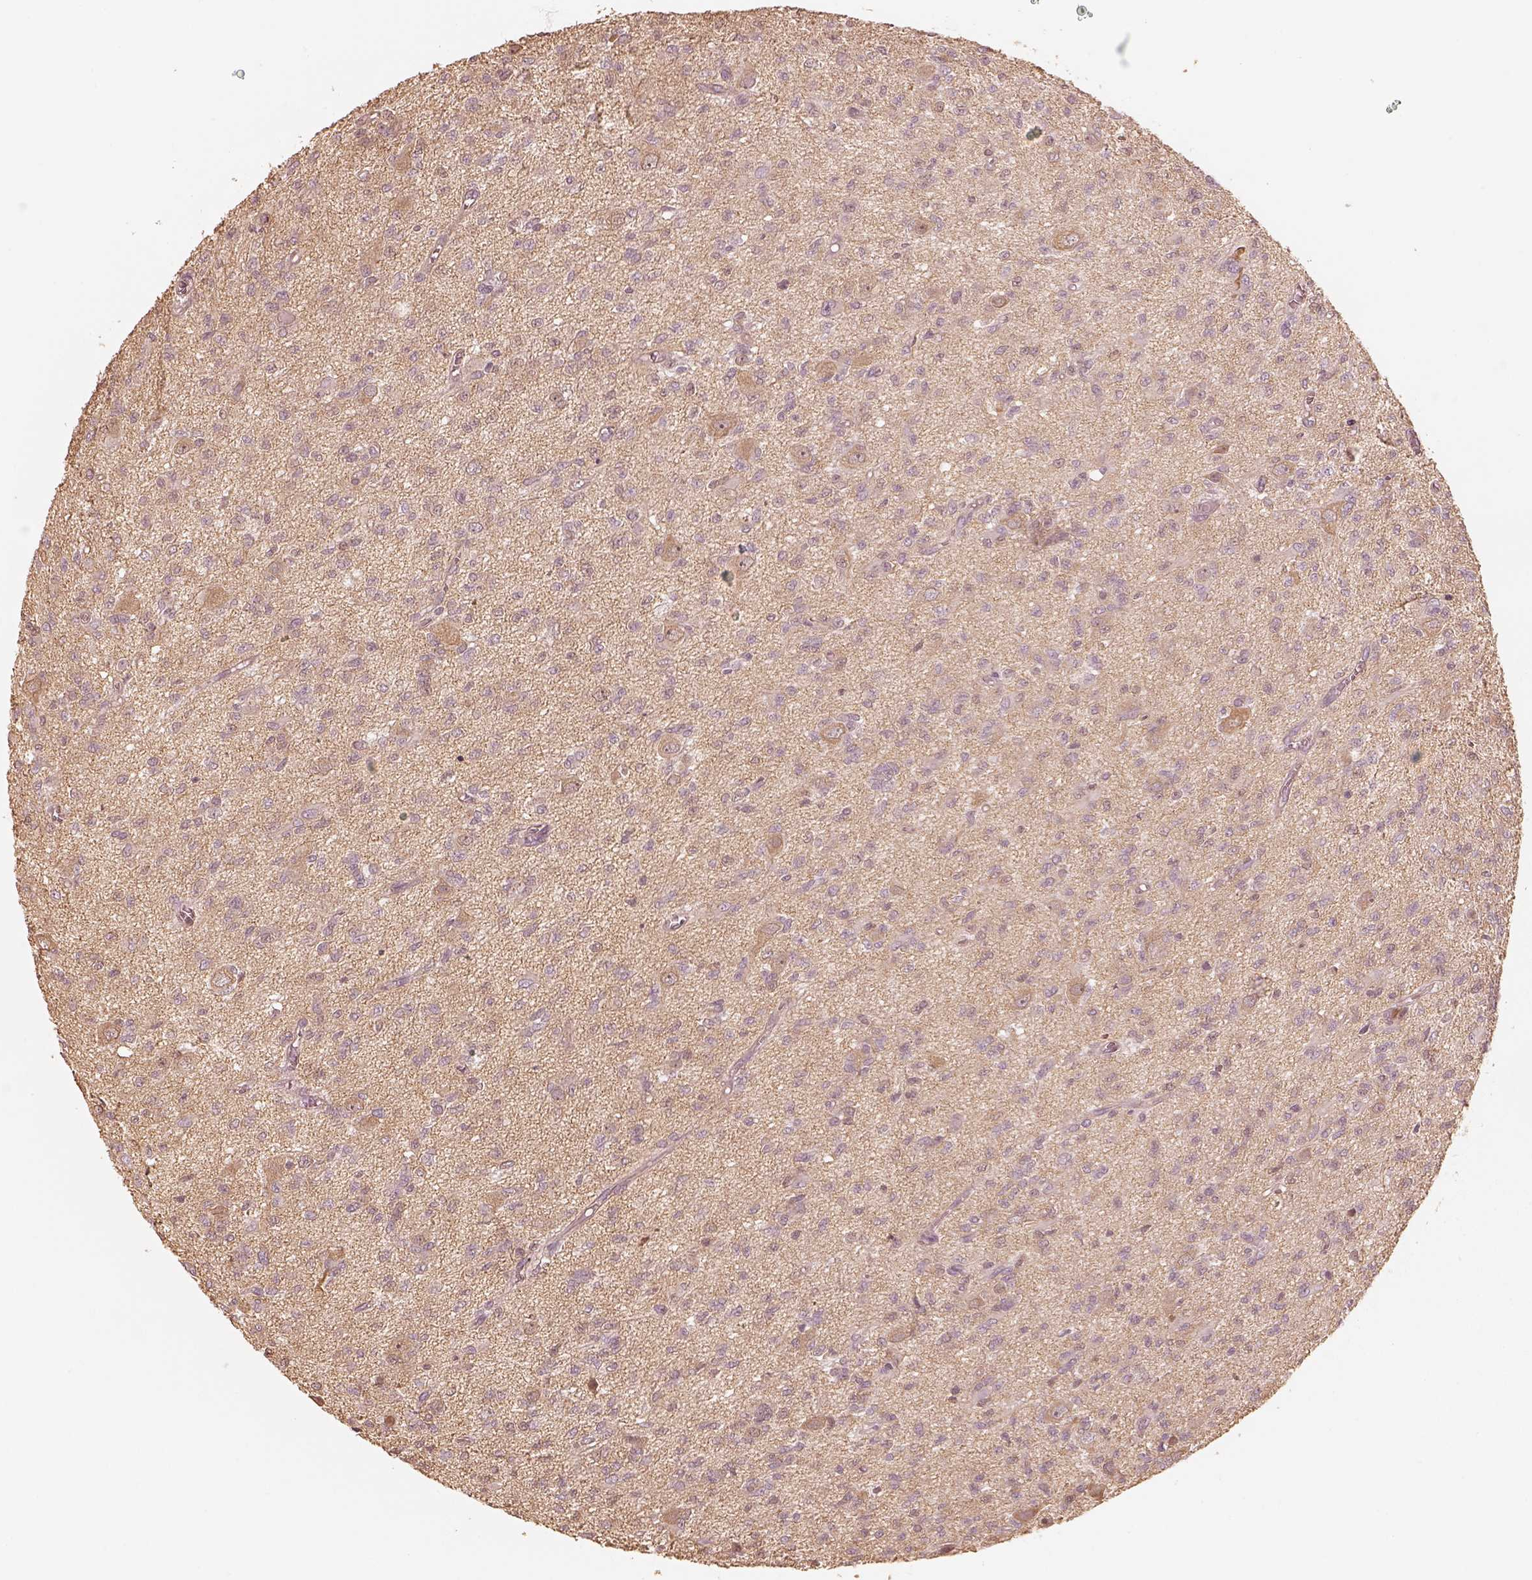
{"staining": {"intensity": "negative", "quantity": "none", "location": "none"}, "tissue": "glioma", "cell_type": "Tumor cells", "image_type": "cancer", "snomed": [{"axis": "morphology", "description": "Glioma, malignant, Low grade"}, {"axis": "topography", "description": "Brain"}], "caption": "Immunohistochemistry photomicrograph of neoplastic tissue: human malignant glioma (low-grade) stained with DAB (3,3'-diaminobenzidine) displays no significant protein staining in tumor cells. (DAB (3,3'-diaminobenzidine) IHC visualized using brightfield microscopy, high magnification).", "gene": "KIF5C", "patient": {"sex": "male", "age": 64}}